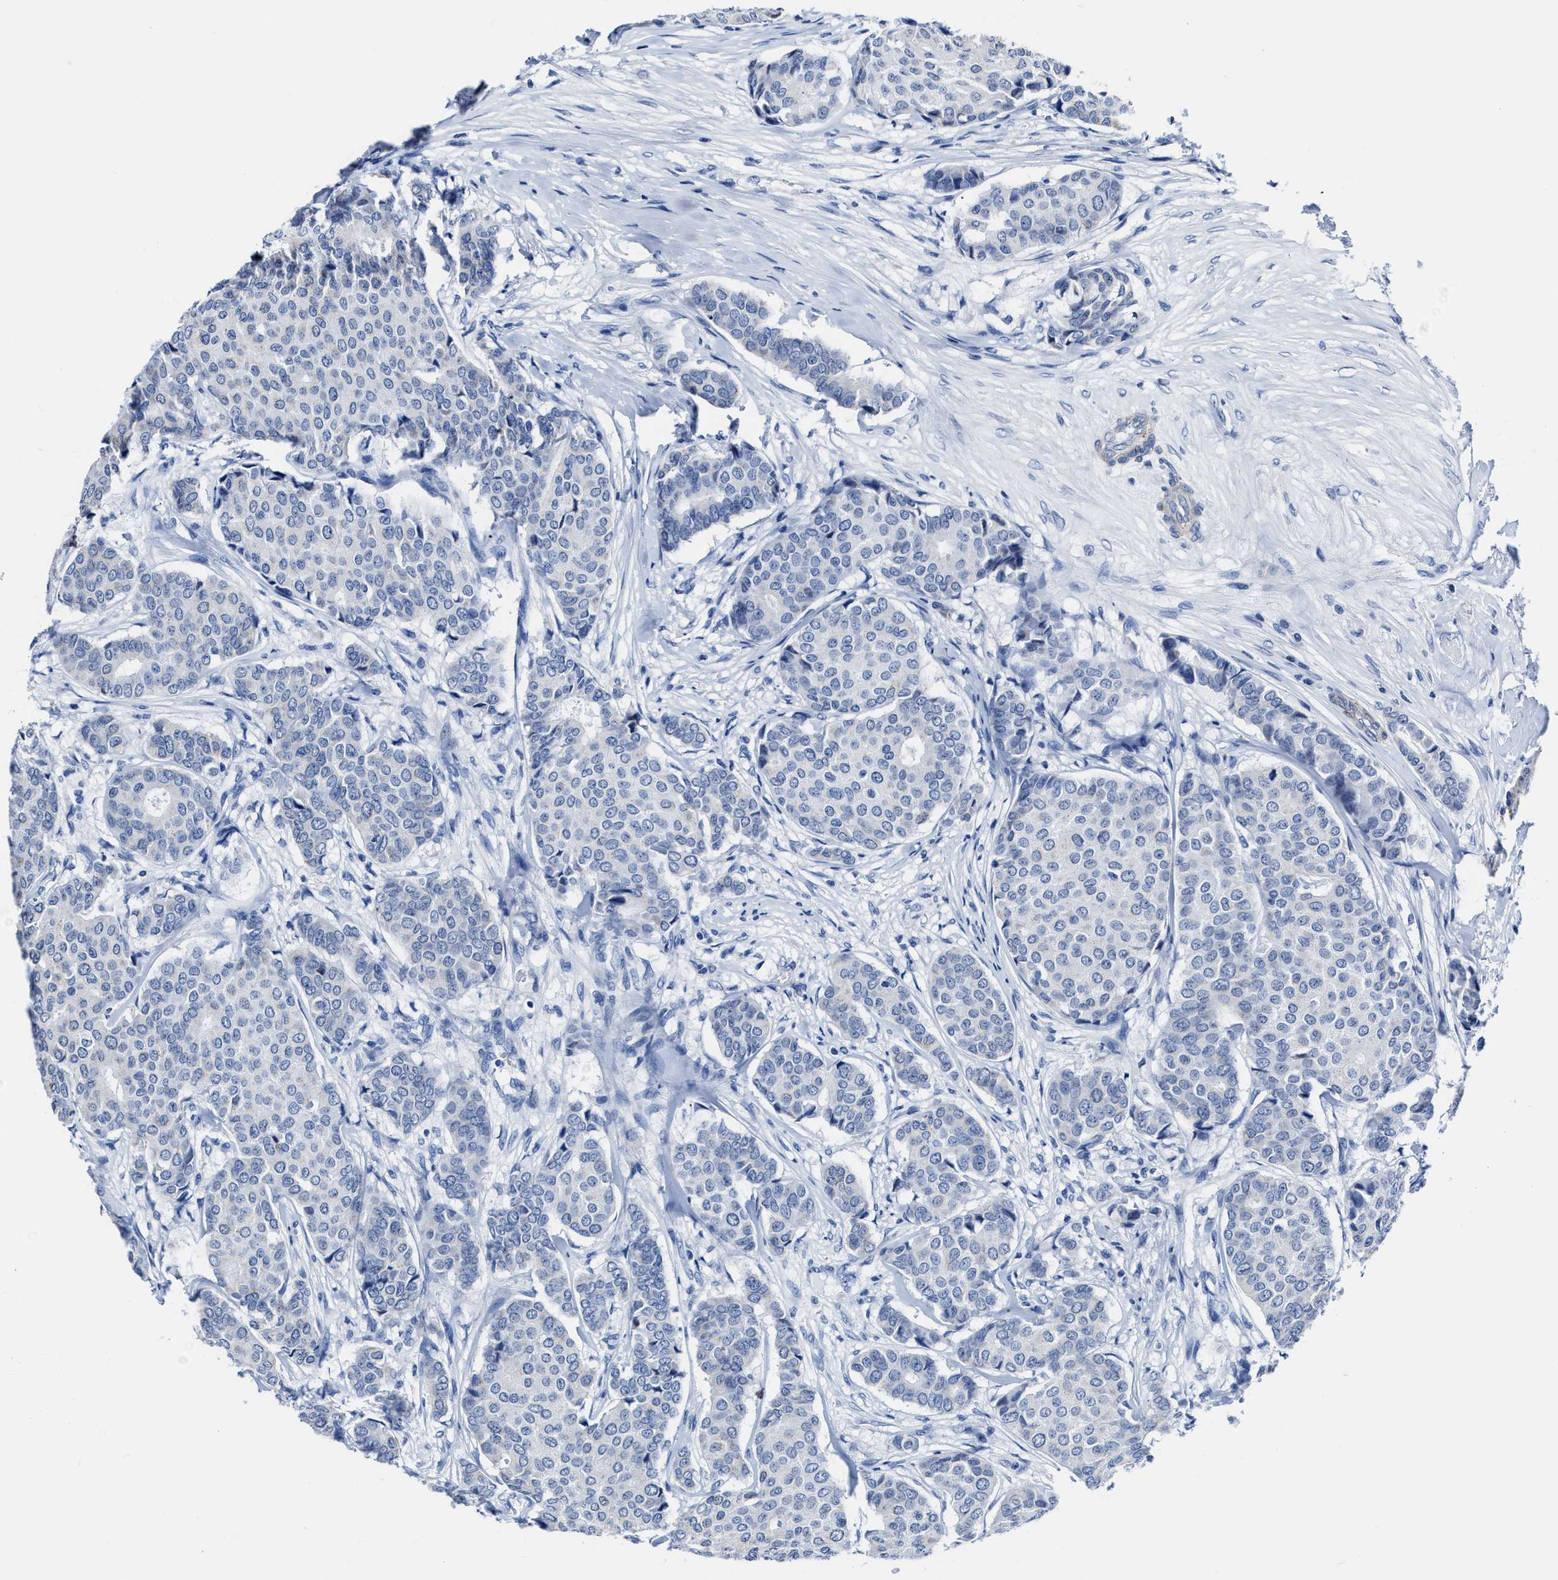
{"staining": {"intensity": "negative", "quantity": "none", "location": "none"}, "tissue": "breast cancer", "cell_type": "Tumor cells", "image_type": "cancer", "snomed": [{"axis": "morphology", "description": "Duct carcinoma"}, {"axis": "topography", "description": "Breast"}], "caption": "High power microscopy image of an immunohistochemistry (IHC) image of breast cancer, revealing no significant expression in tumor cells.", "gene": "KCNMB3", "patient": {"sex": "female", "age": 75}}